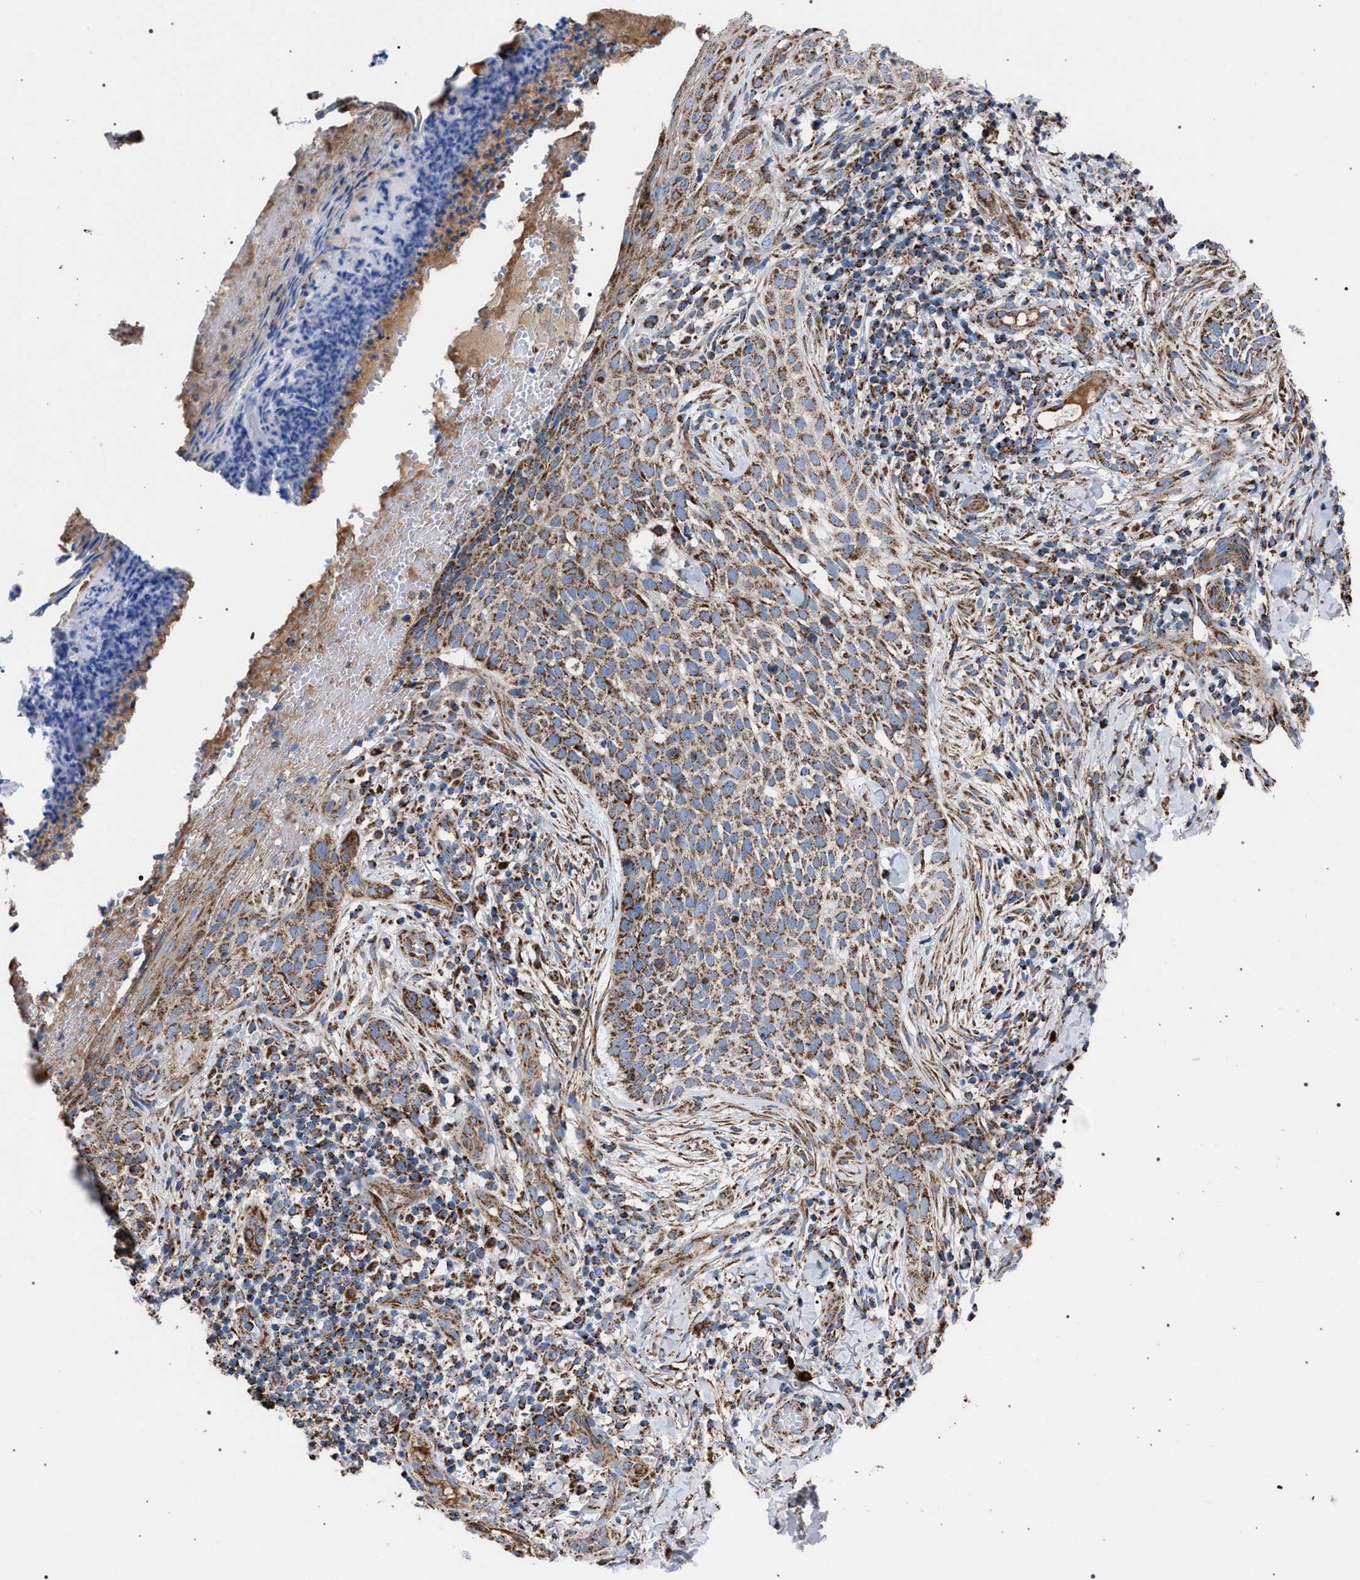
{"staining": {"intensity": "moderate", "quantity": ">75%", "location": "cytoplasmic/membranous"}, "tissue": "skin cancer", "cell_type": "Tumor cells", "image_type": "cancer", "snomed": [{"axis": "morphology", "description": "Normal tissue, NOS"}, {"axis": "morphology", "description": "Basal cell carcinoma"}, {"axis": "topography", "description": "Skin"}], "caption": "Immunohistochemistry (IHC) (DAB (3,3'-diaminobenzidine)) staining of skin cancer exhibits moderate cytoplasmic/membranous protein positivity in about >75% of tumor cells.", "gene": "VPS13A", "patient": {"sex": "male", "age": 67}}